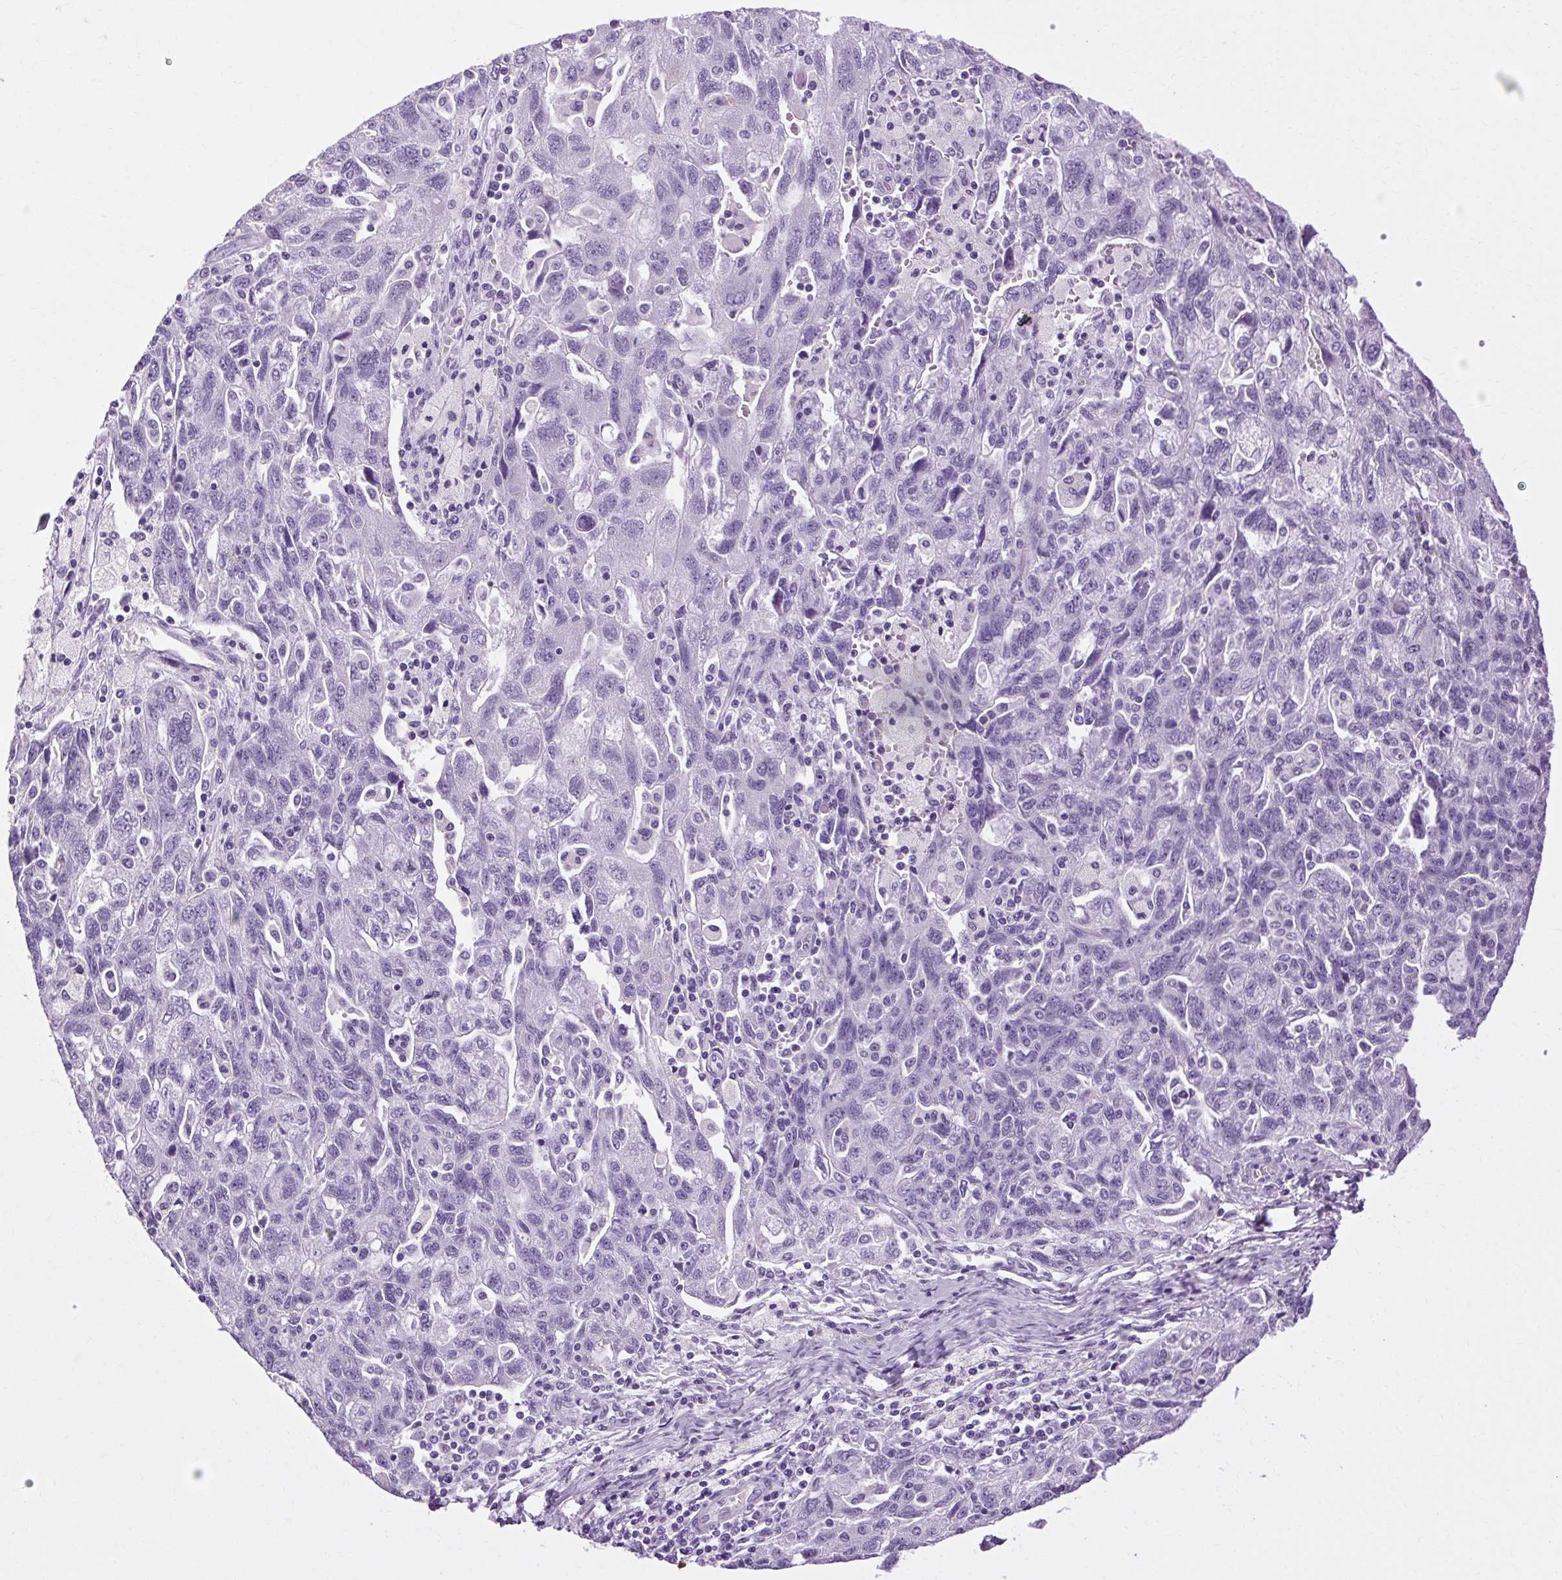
{"staining": {"intensity": "negative", "quantity": "none", "location": "none"}, "tissue": "ovarian cancer", "cell_type": "Tumor cells", "image_type": "cancer", "snomed": [{"axis": "morphology", "description": "Carcinoma, NOS"}, {"axis": "morphology", "description": "Cystadenocarcinoma, serous, NOS"}, {"axis": "topography", "description": "Ovary"}], "caption": "A photomicrograph of human ovarian cancer (serous cystadenocarcinoma) is negative for staining in tumor cells.", "gene": "OOEP", "patient": {"sex": "female", "age": 69}}